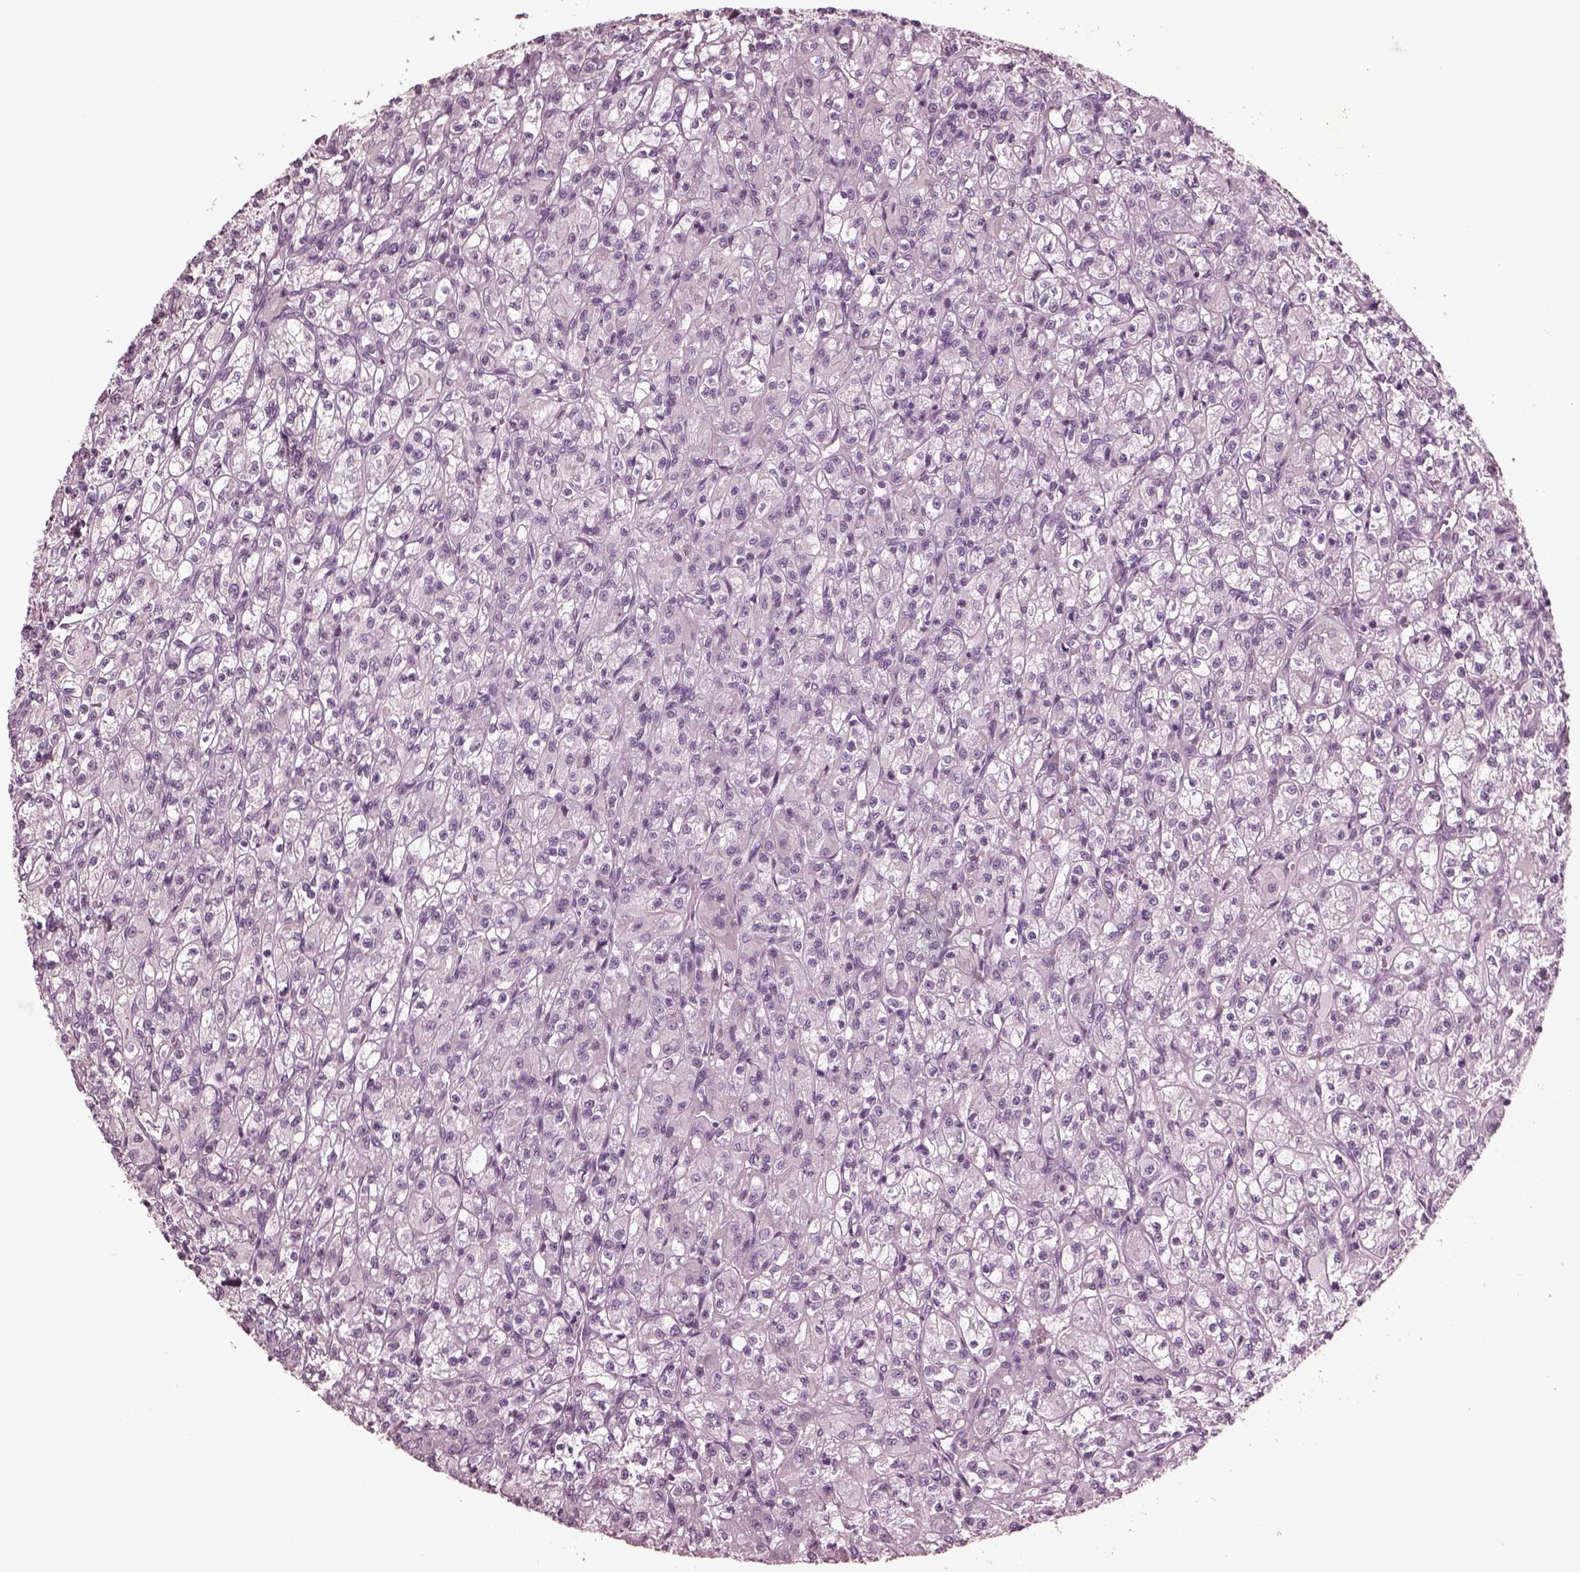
{"staining": {"intensity": "negative", "quantity": "none", "location": "none"}, "tissue": "renal cancer", "cell_type": "Tumor cells", "image_type": "cancer", "snomed": [{"axis": "morphology", "description": "Adenocarcinoma, NOS"}, {"axis": "topography", "description": "Kidney"}], "caption": "A photomicrograph of human renal cancer is negative for staining in tumor cells. (DAB immunohistochemistry (IHC) visualized using brightfield microscopy, high magnification).", "gene": "MIB2", "patient": {"sex": "female", "age": 70}}